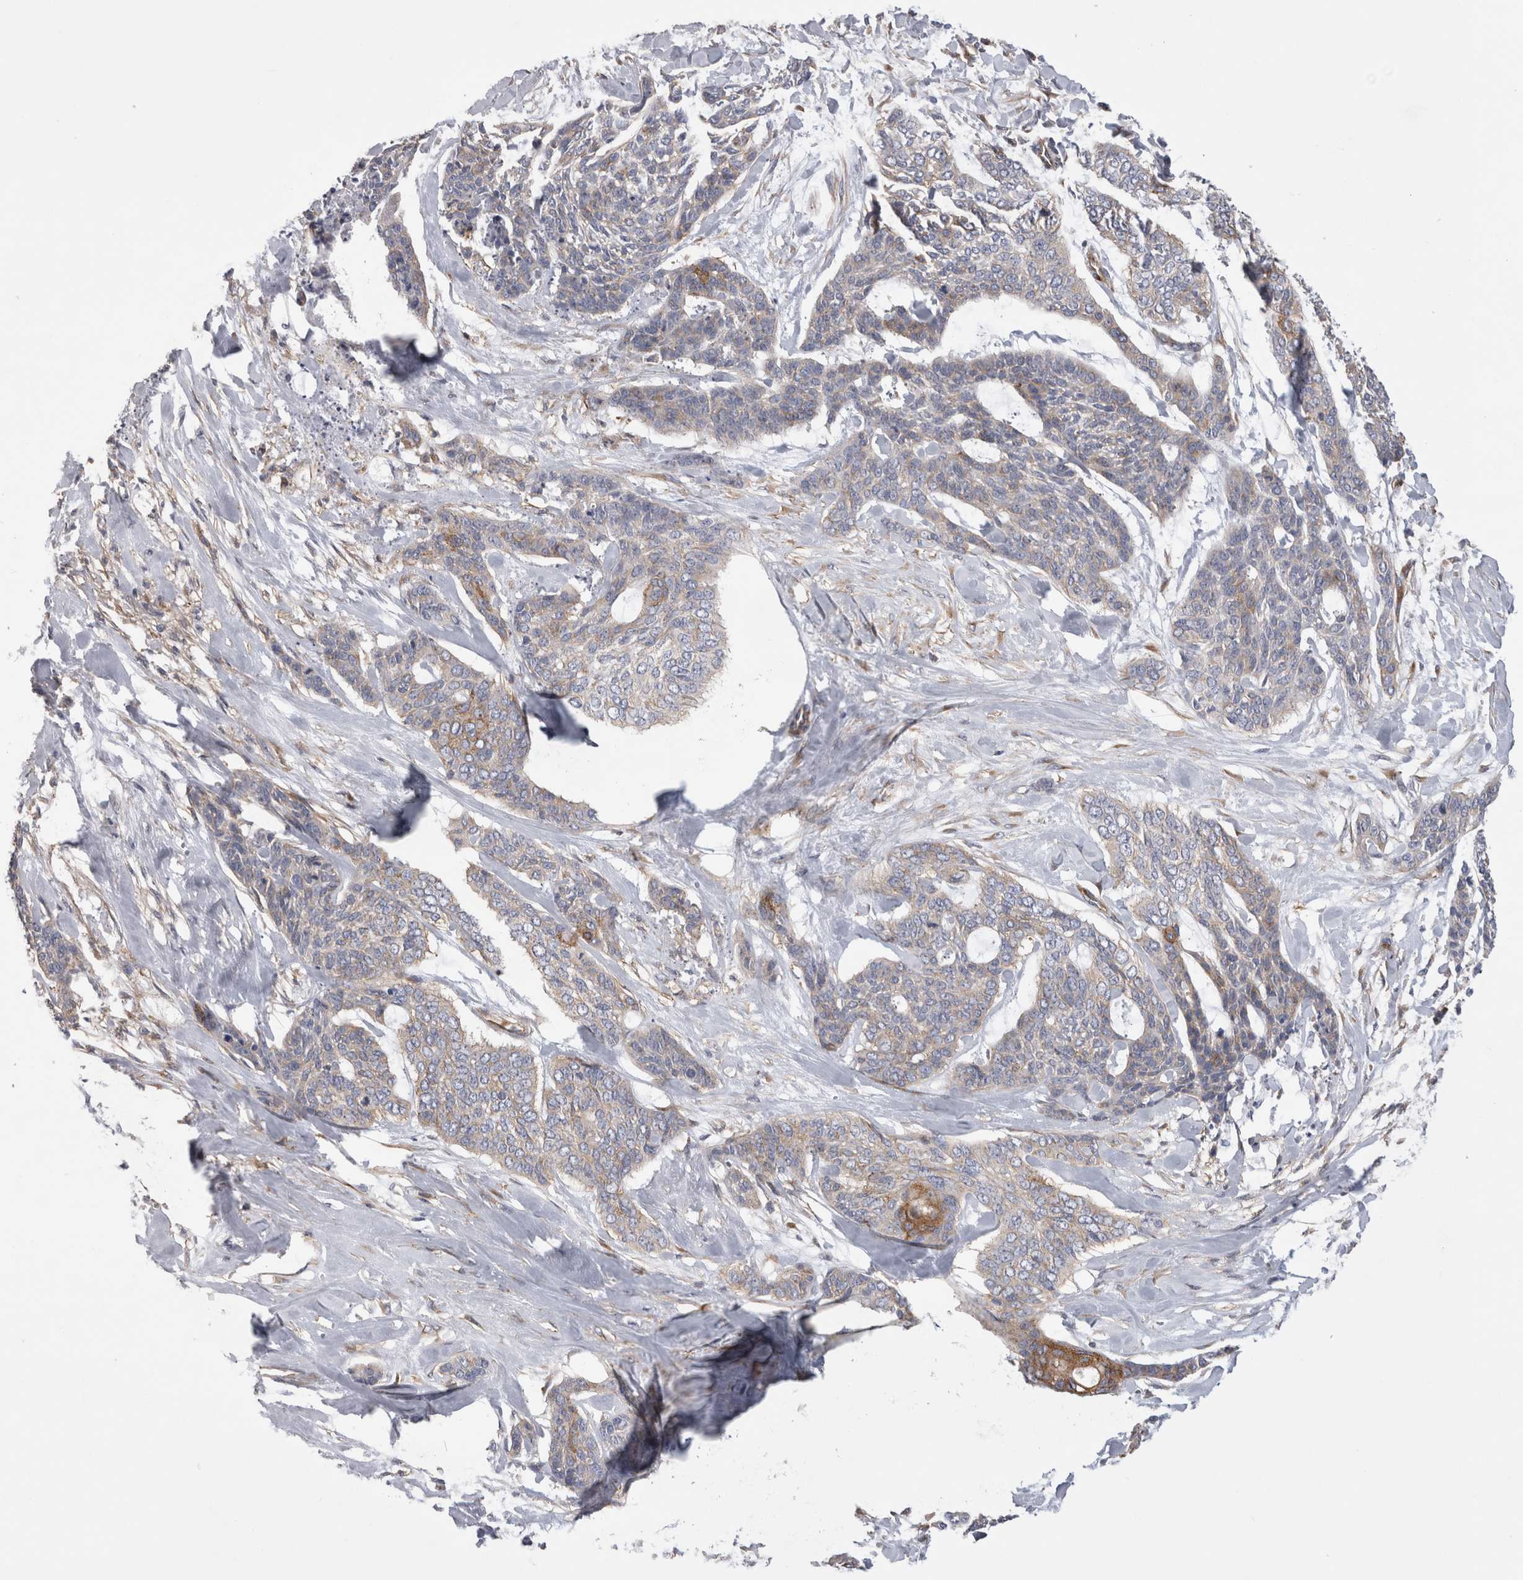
{"staining": {"intensity": "weak", "quantity": "25%-75%", "location": "cytoplasmic/membranous"}, "tissue": "skin cancer", "cell_type": "Tumor cells", "image_type": "cancer", "snomed": [{"axis": "morphology", "description": "Basal cell carcinoma"}, {"axis": "topography", "description": "Skin"}], "caption": "DAB (3,3'-diaminobenzidine) immunohistochemical staining of human skin basal cell carcinoma reveals weak cytoplasmic/membranous protein positivity in approximately 25%-75% of tumor cells.", "gene": "ATXN3", "patient": {"sex": "female", "age": 64}}